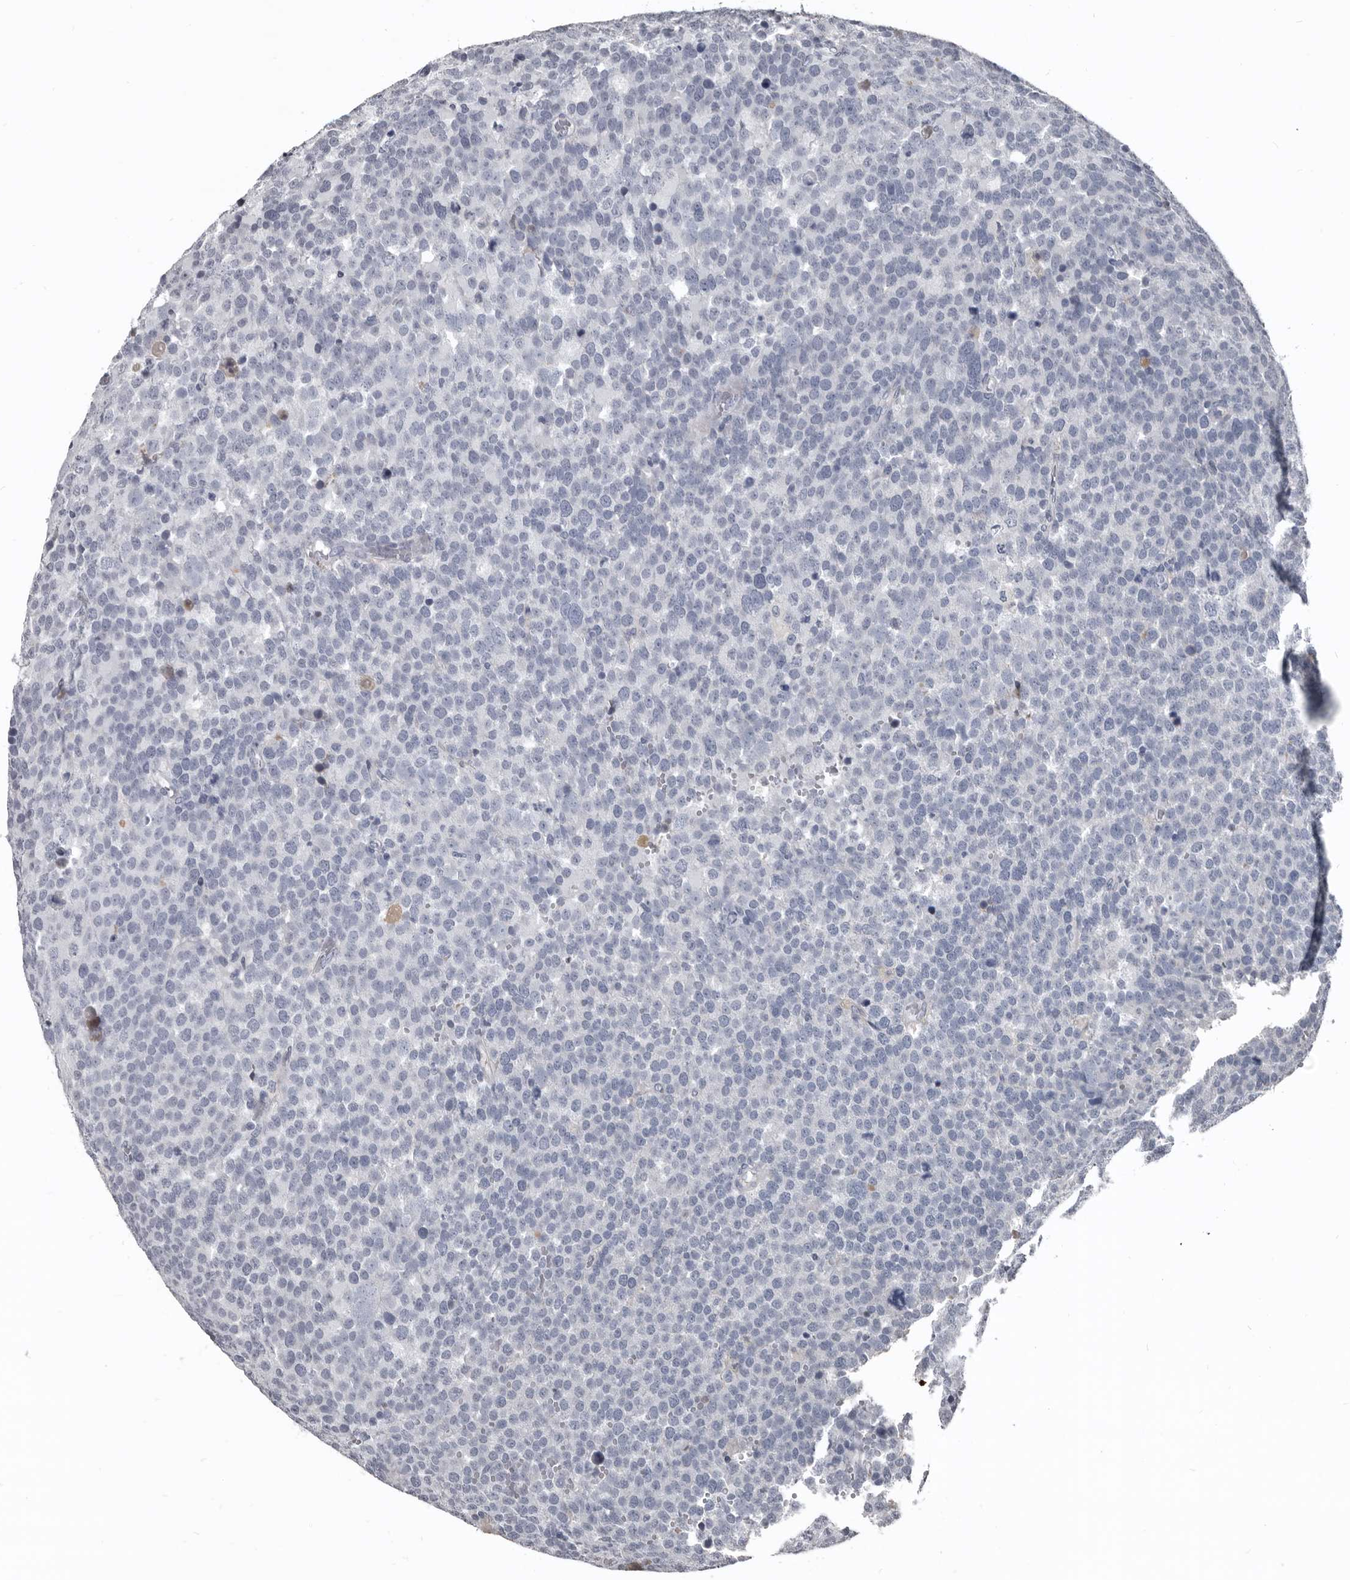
{"staining": {"intensity": "negative", "quantity": "none", "location": "none"}, "tissue": "testis cancer", "cell_type": "Tumor cells", "image_type": "cancer", "snomed": [{"axis": "morphology", "description": "Seminoma, NOS"}, {"axis": "topography", "description": "Testis"}], "caption": "Tumor cells are negative for protein expression in human testis seminoma.", "gene": "GREB1", "patient": {"sex": "male", "age": 71}}